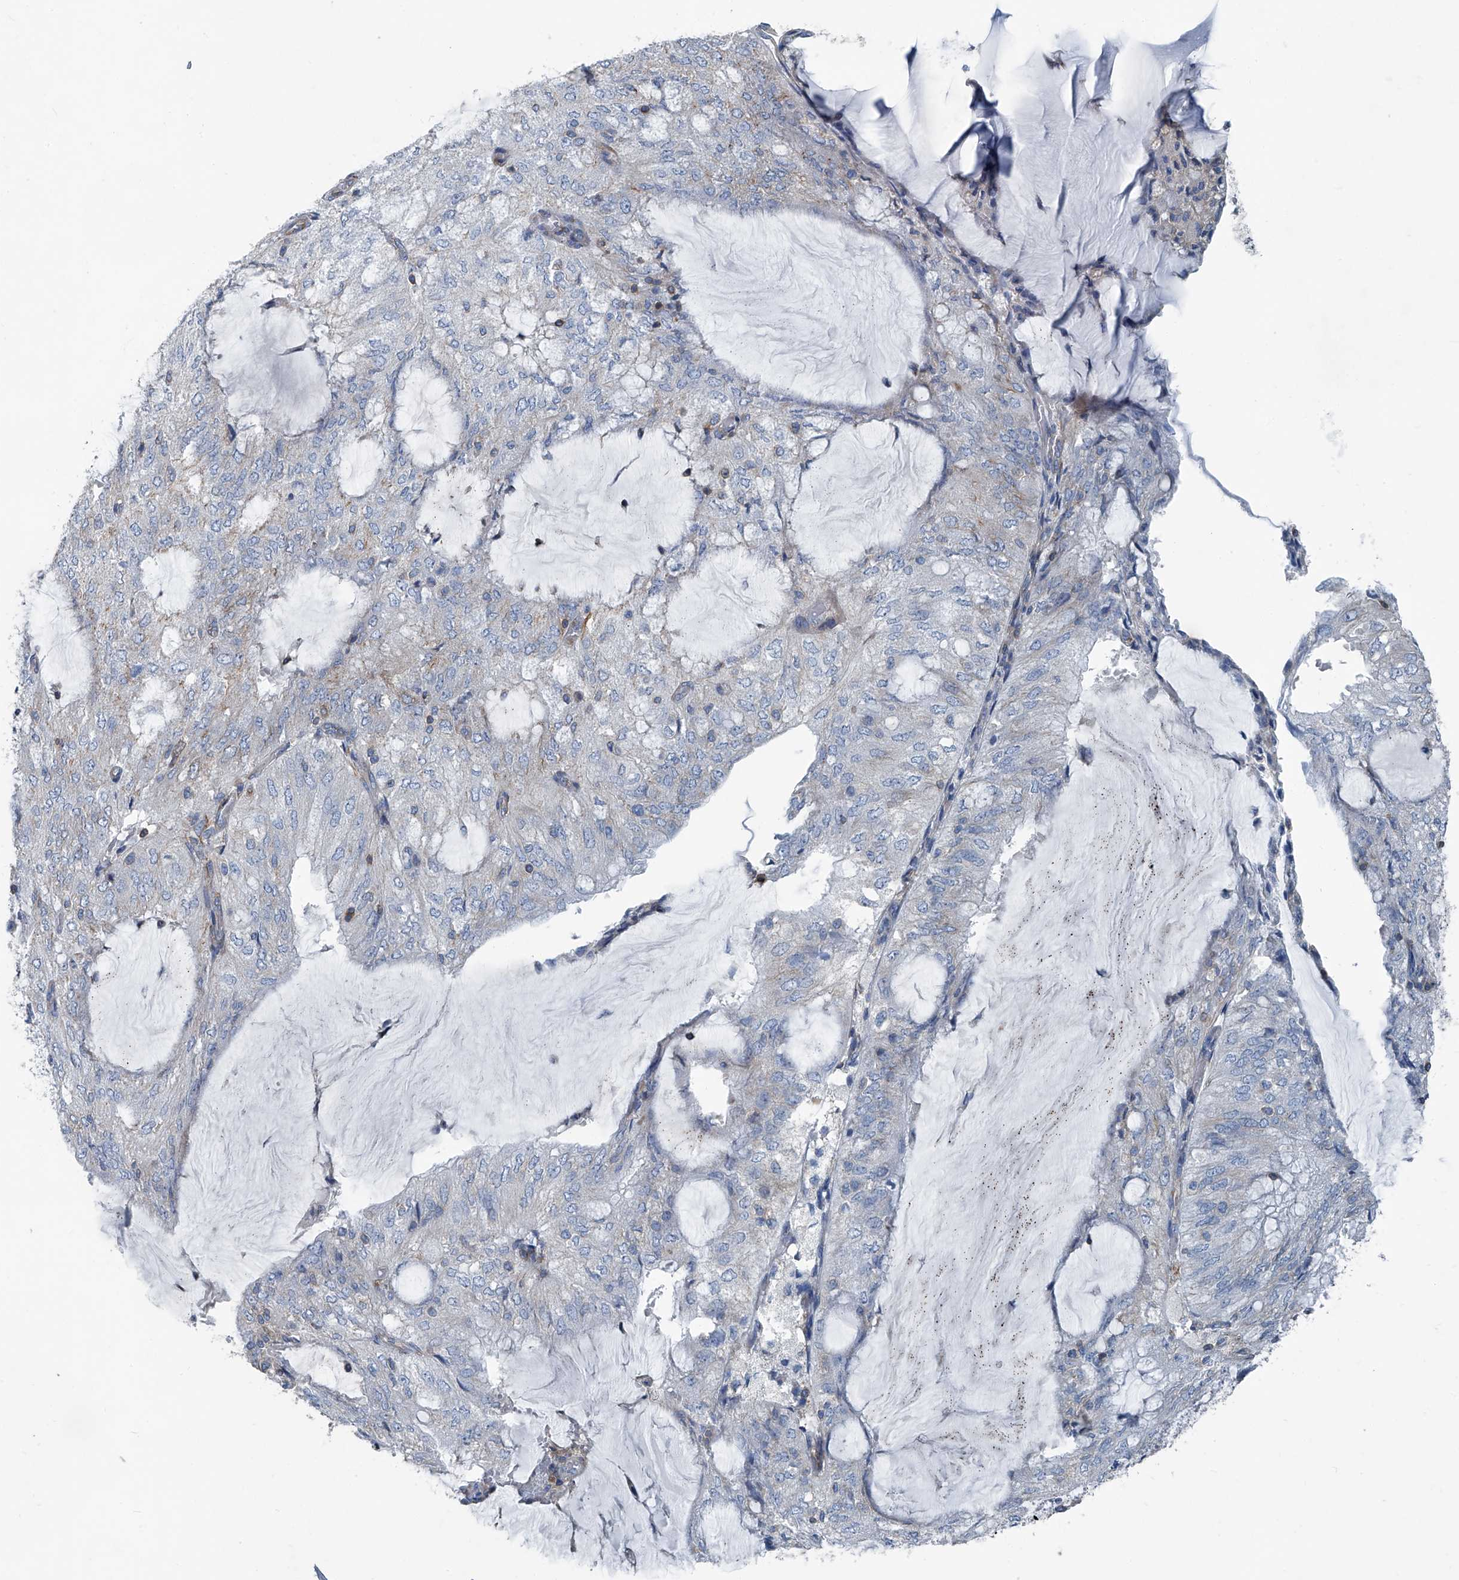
{"staining": {"intensity": "negative", "quantity": "none", "location": "none"}, "tissue": "endometrial cancer", "cell_type": "Tumor cells", "image_type": "cancer", "snomed": [{"axis": "morphology", "description": "Adenocarcinoma, NOS"}, {"axis": "topography", "description": "Endometrium"}], "caption": "Immunohistochemistry (IHC) of human endometrial cancer (adenocarcinoma) exhibits no expression in tumor cells.", "gene": "SEPTIN7", "patient": {"sex": "female", "age": 81}}